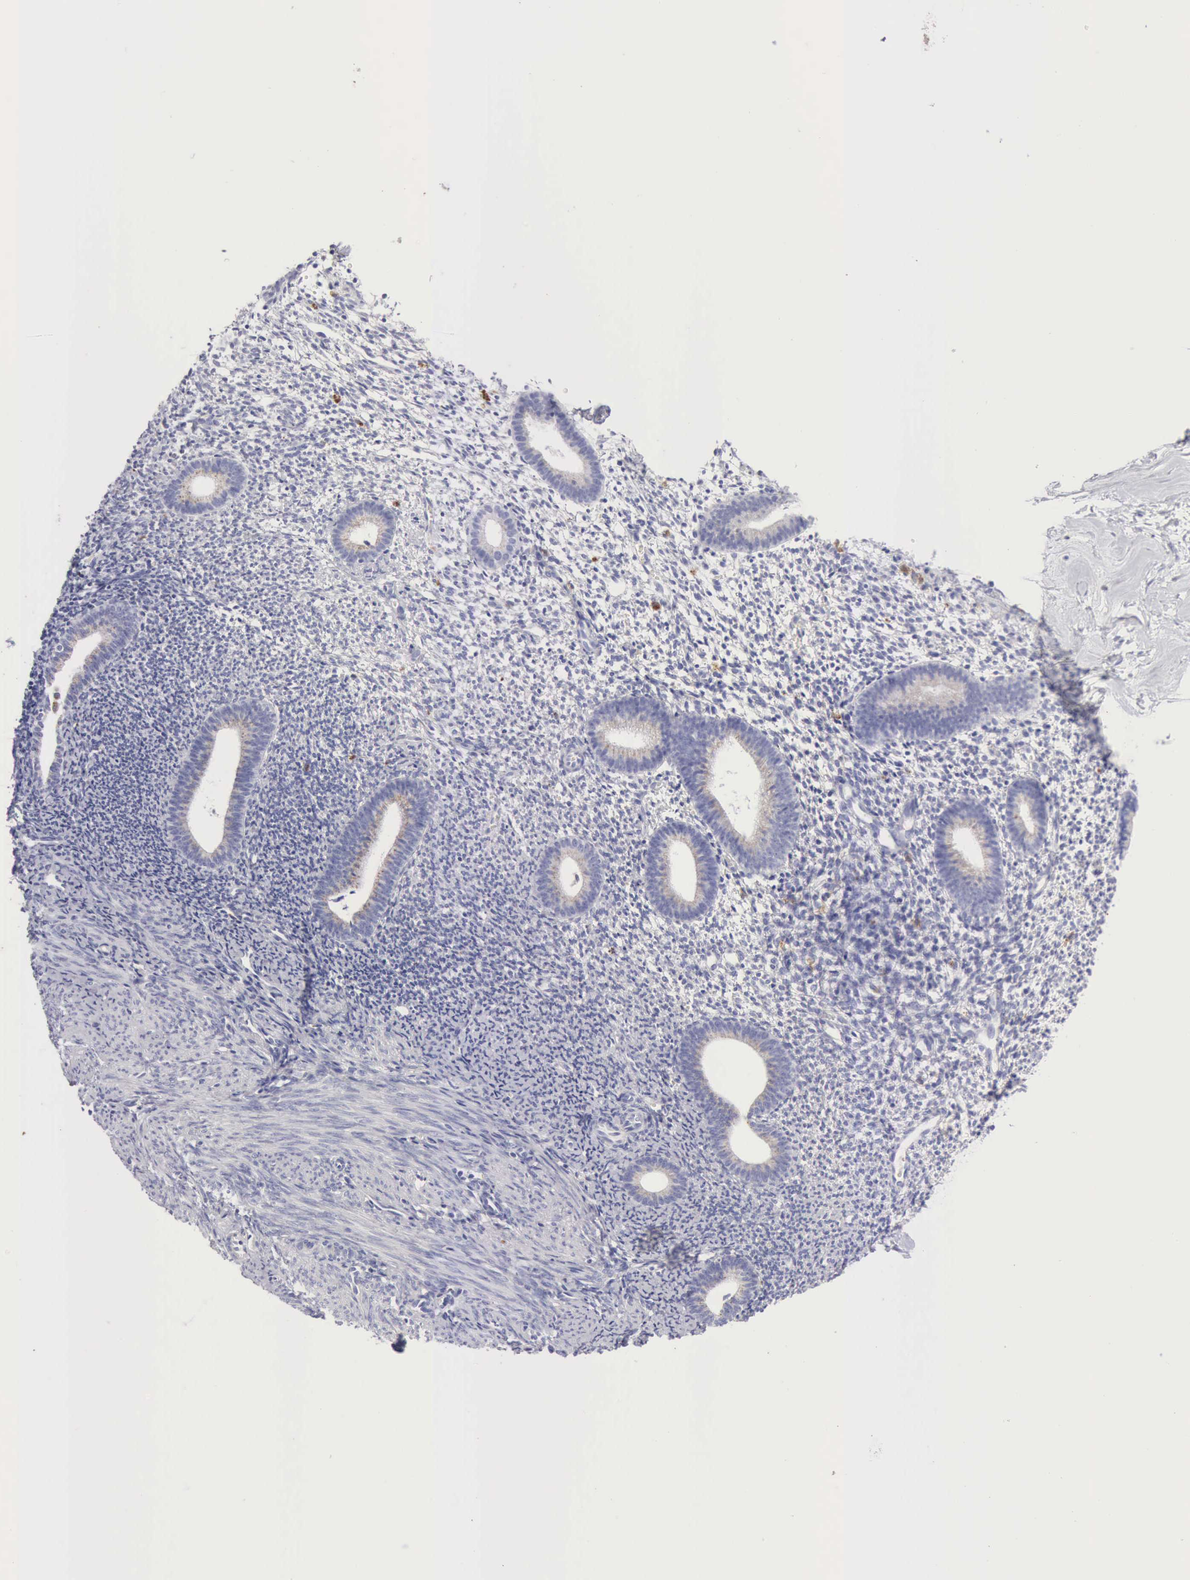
{"staining": {"intensity": "negative", "quantity": "none", "location": "none"}, "tissue": "endometrium", "cell_type": "Cells in endometrial stroma", "image_type": "normal", "snomed": [{"axis": "morphology", "description": "Normal tissue, NOS"}, {"axis": "topography", "description": "Smooth muscle"}, {"axis": "topography", "description": "Endometrium"}], "caption": "An immunohistochemistry photomicrograph of unremarkable endometrium is shown. There is no staining in cells in endometrial stroma of endometrium. (DAB (3,3'-diaminobenzidine) immunohistochemistry visualized using brightfield microscopy, high magnification).", "gene": "CTSS", "patient": {"sex": "female", "age": 57}}